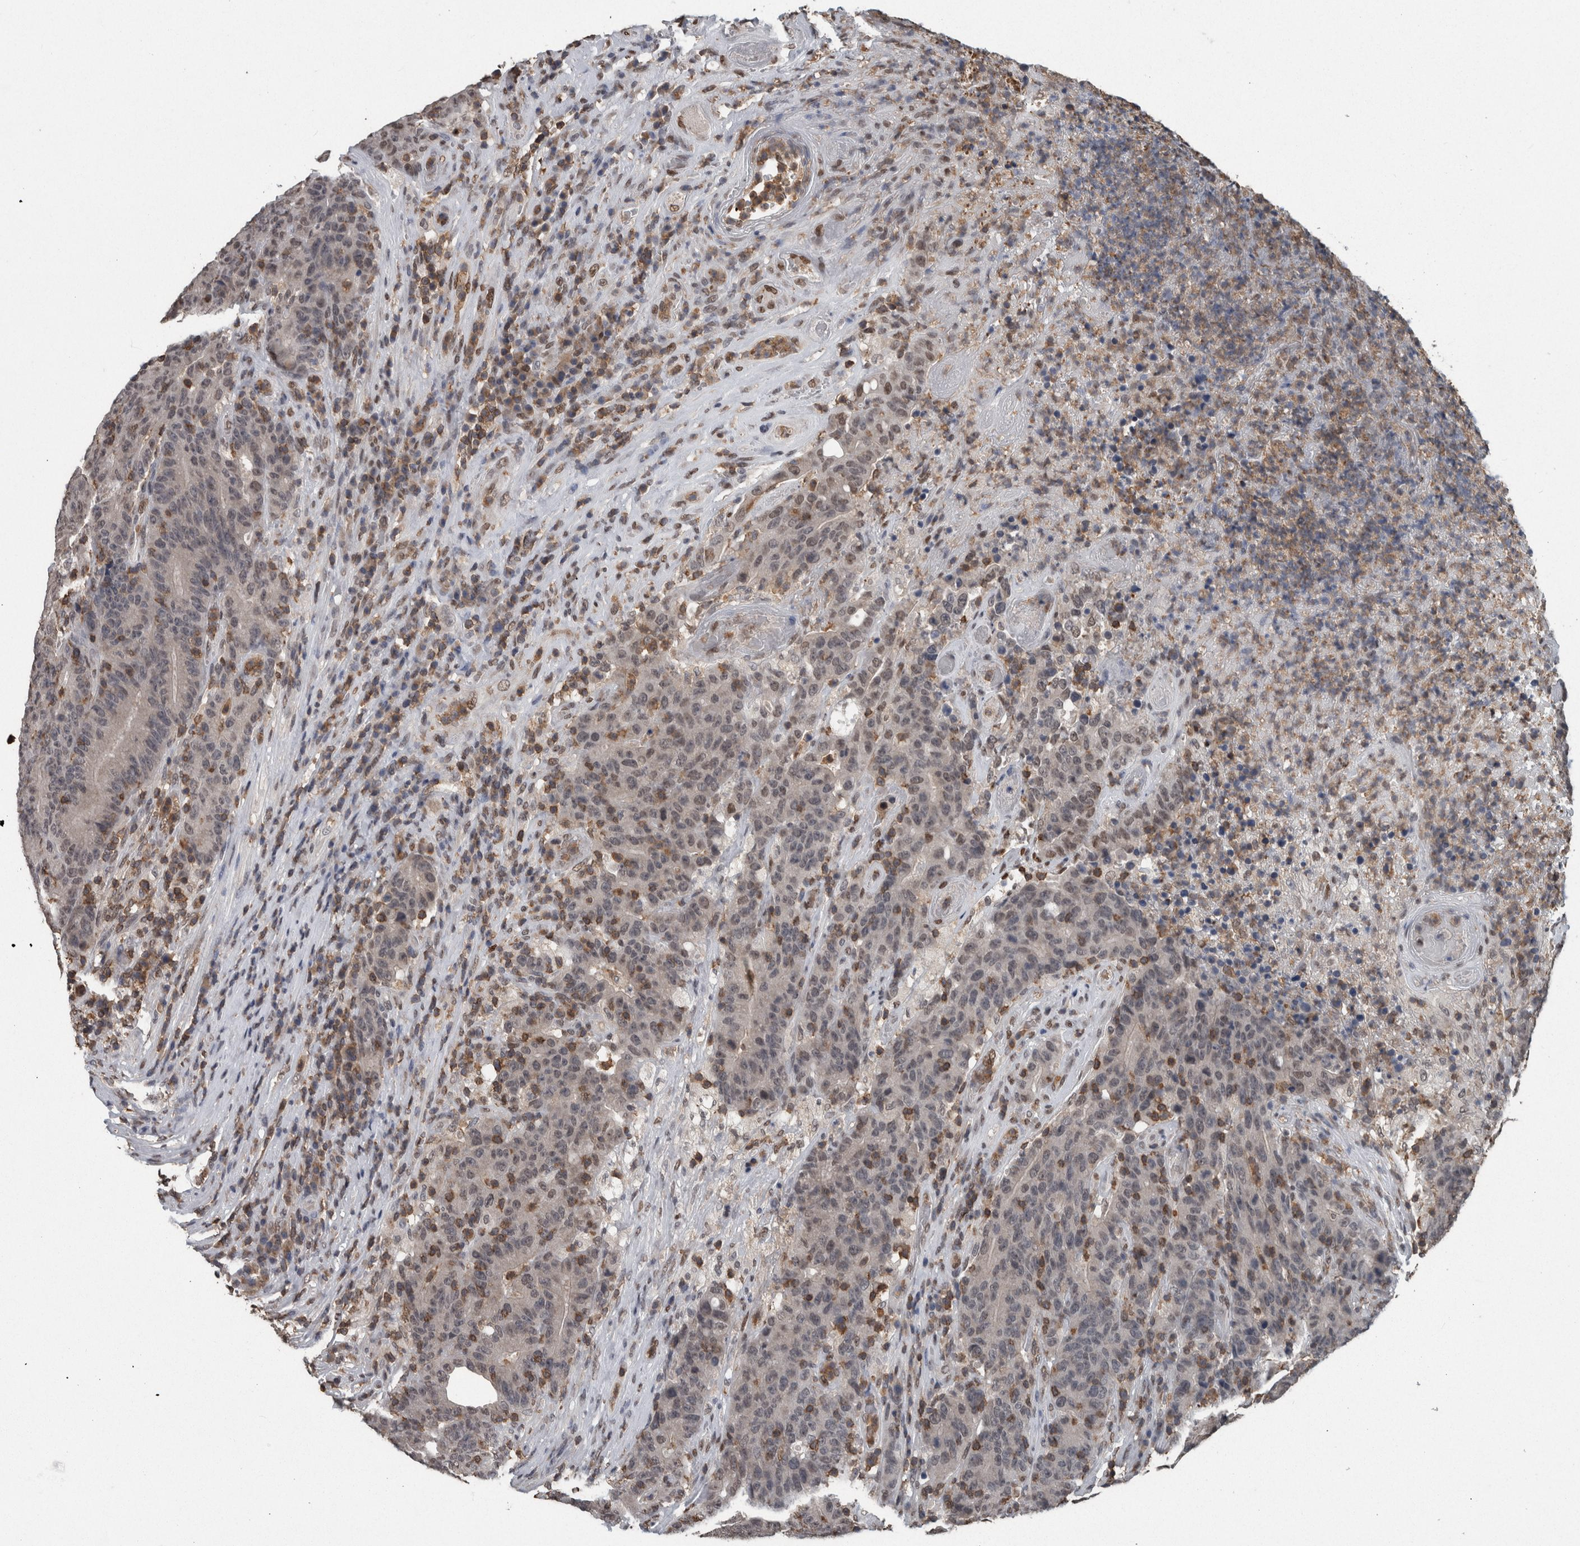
{"staining": {"intensity": "negative", "quantity": "none", "location": "none"}, "tissue": "colorectal cancer", "cell_type": "Tumor cells", "image_type": "cancer", "snomed": [{"axis": "morphology", "description": "Normal tissue, NOS"}, {"axis": "morphology", "description": "Adenocarcinoma, NOS"}, {"axis": "topography", "description": "Colon"}], "caption": "Tumor cells are negative for brown protein staining in colorectal adenocarcinoma.", "gene": "MAFF", "patient": {"sex": "female", "age": 75}}